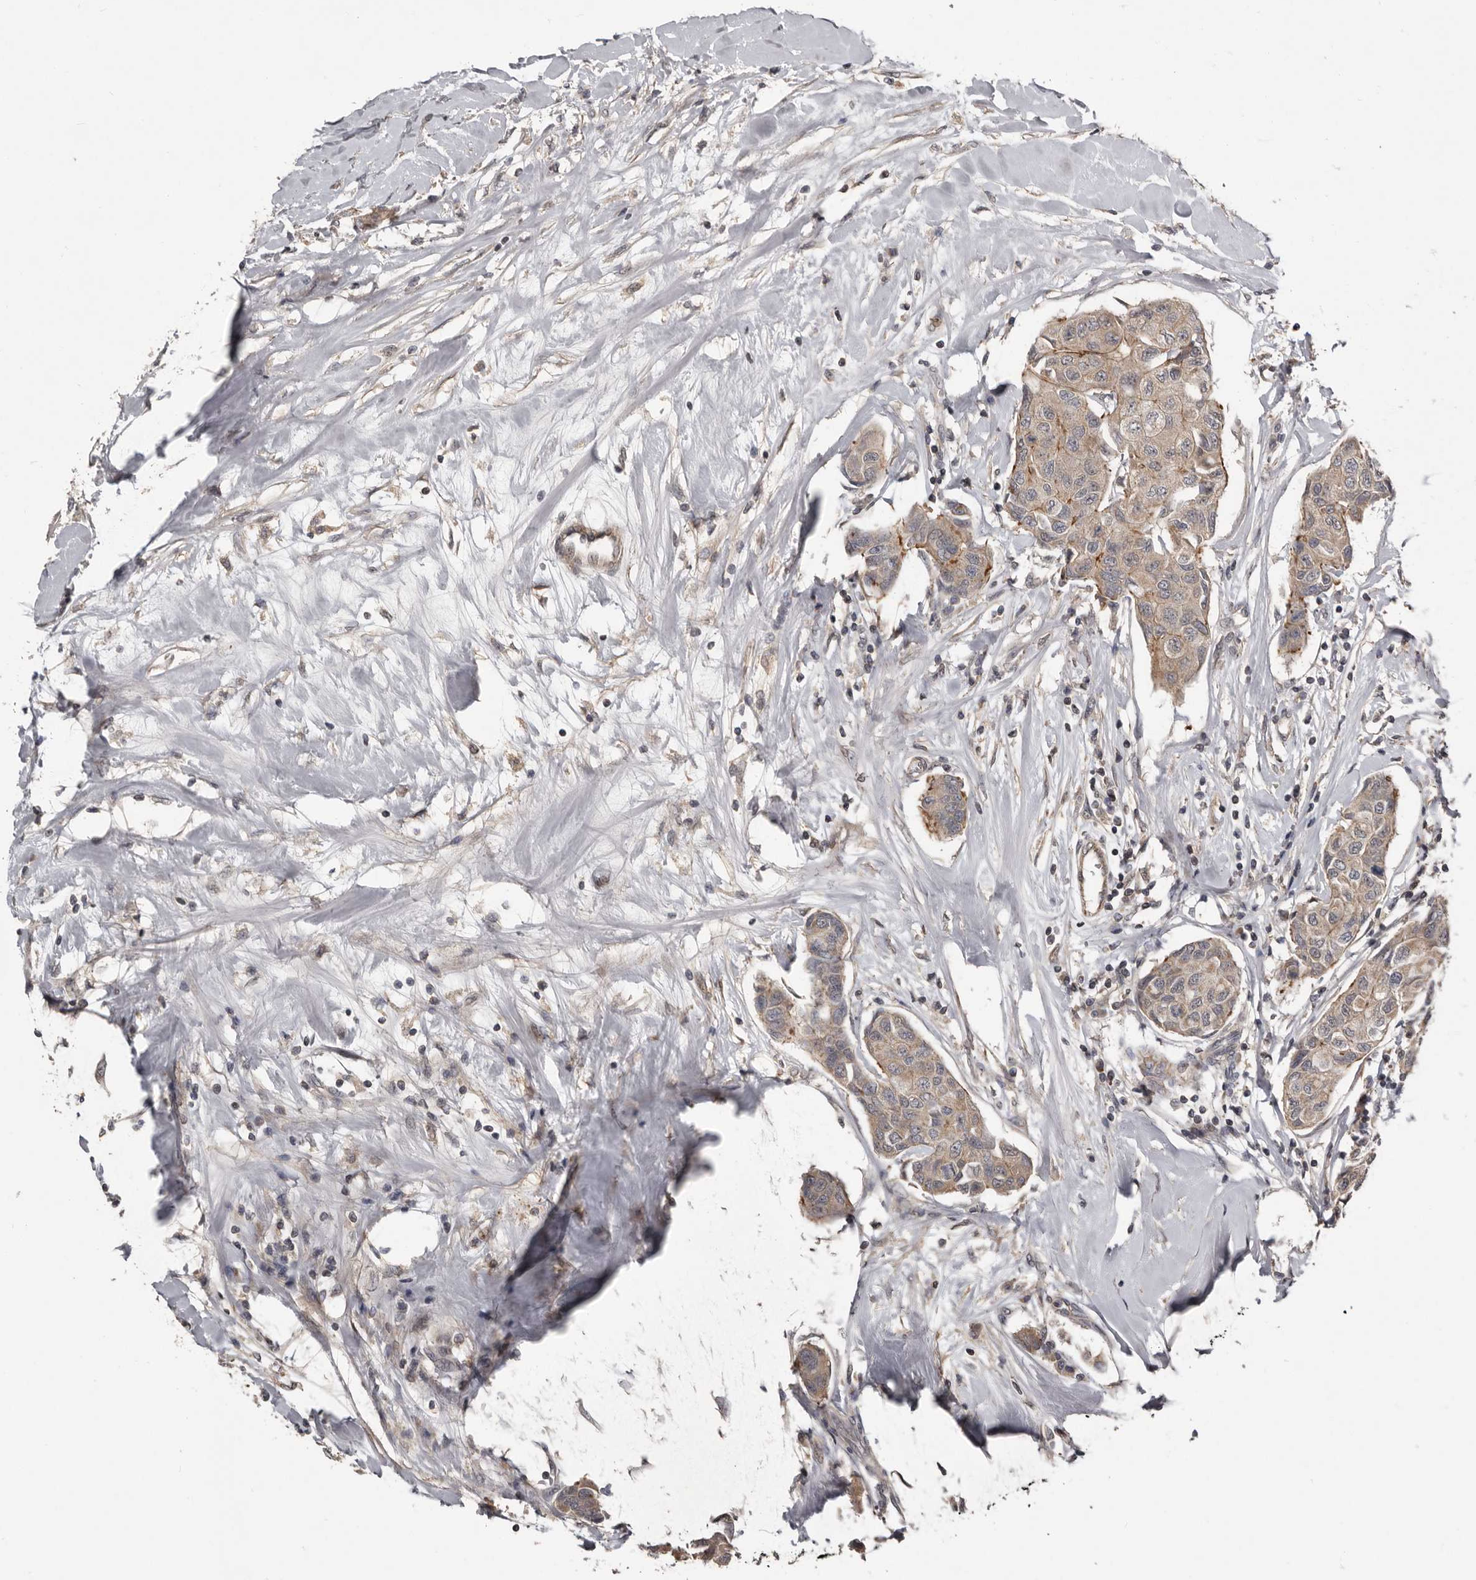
{"staining": {"intensity": "weak", "quantity": "25%-75%", "location": "cytoplasmic/membranous"}, "tissue": "breast cancer", "cell_type": "Tumor cells", "image_type": "cancer", "snomed": [{"axis": "morphology", "description": "Duct carcinoma"}, {"axis": "topography", "description": "Breast"}], "caption": "Weak cytoplasmic/membranous protein positivity is seen in approximately 25%-75% of tumor cells in infiltrating ductal carcinoma (breast). Immunohistochemistry (ihc) stains the protein of interest in brown and the nuclei are stained blue.", "gene": "FGFR4", "patient": {"sex": "female", "age": 80}}